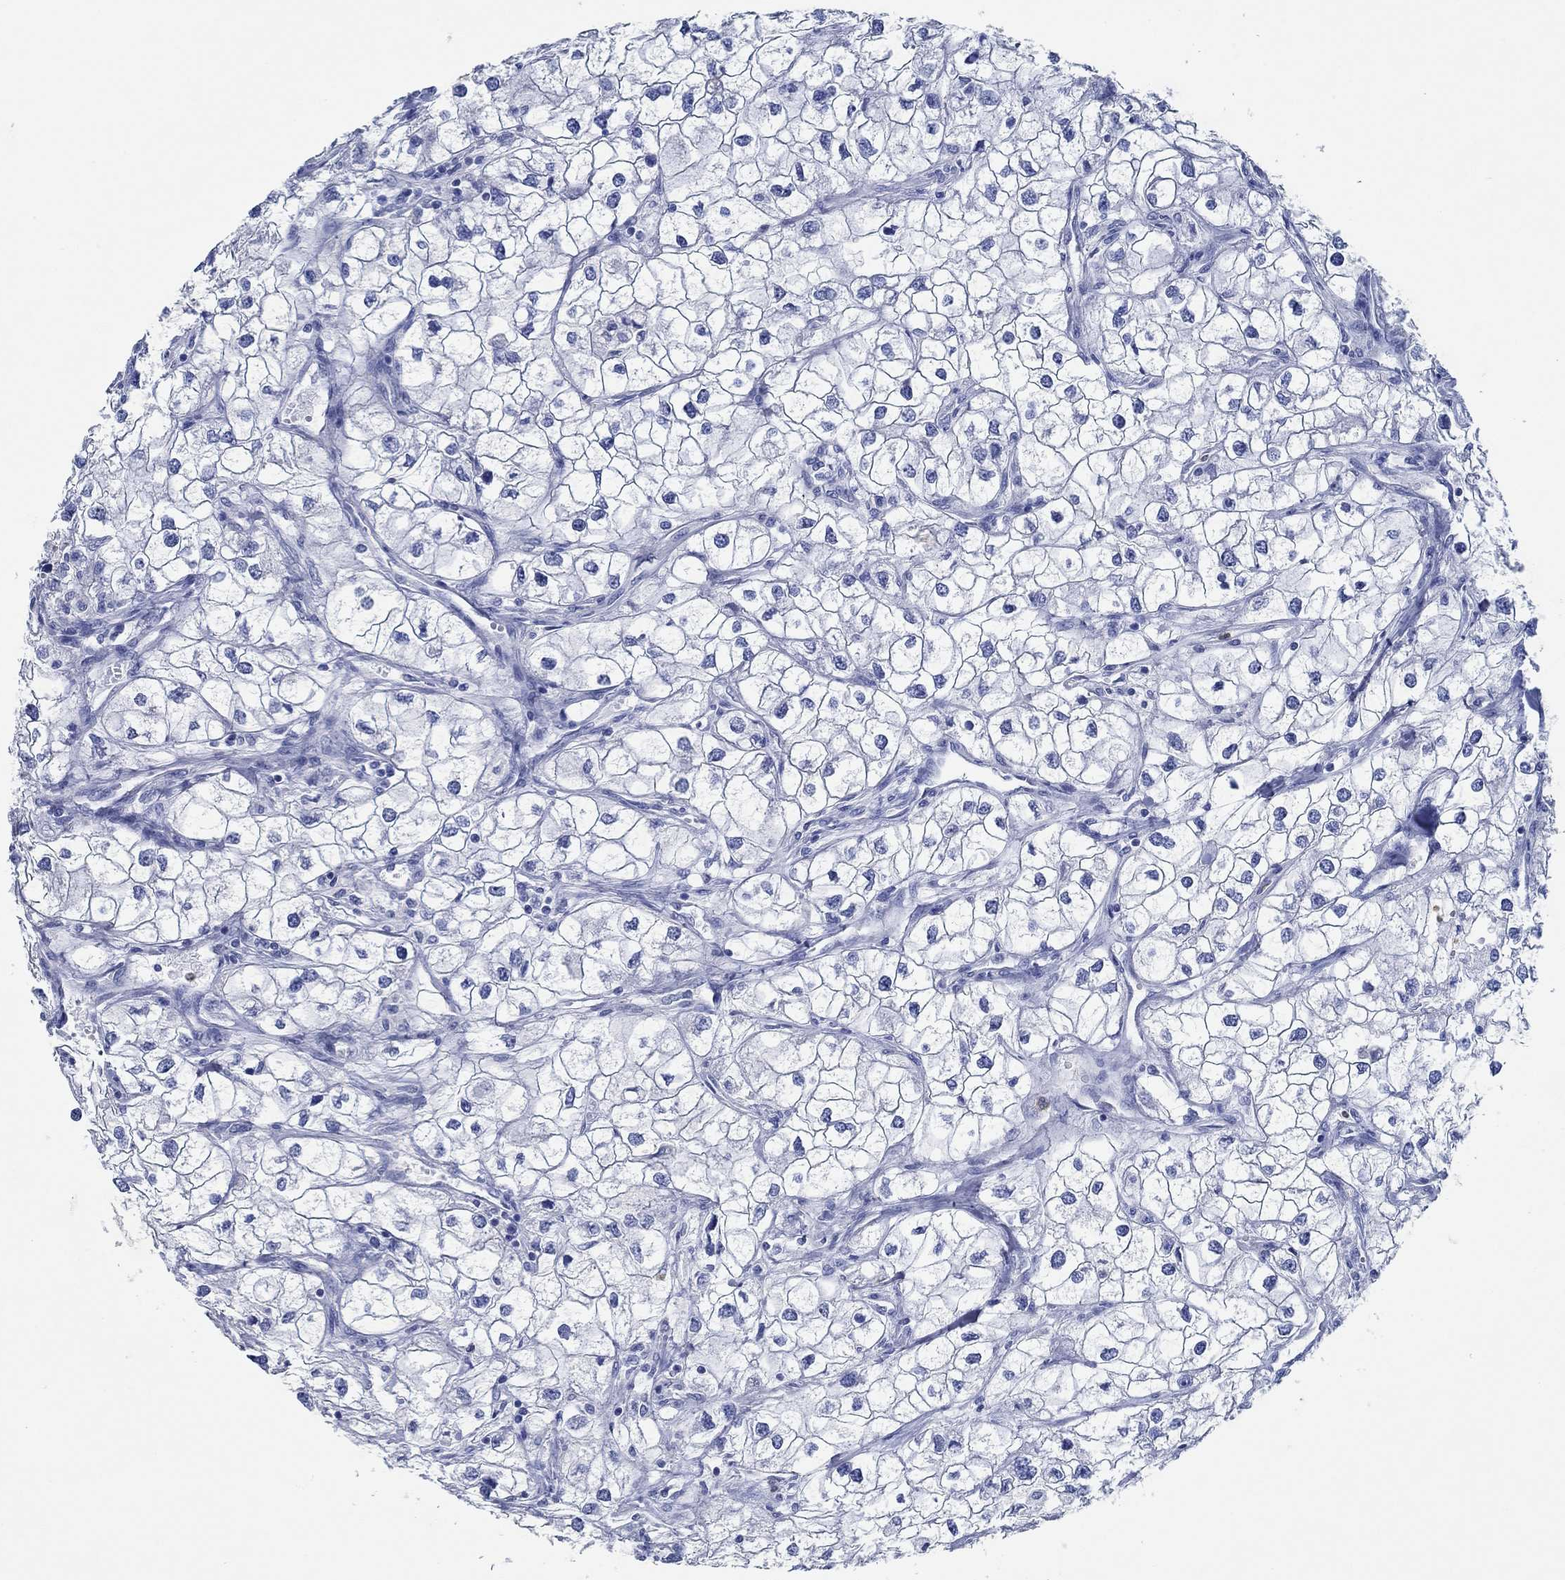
{"staining": {"intensity": "negative", "quantity": "none", "location": "none"}, "tissue": "renal cancer", "cell_type": "Tumor cells", "image_type": "cancer", "snomed": [{"axis": "morphology", "description": "Adenocarcinoma, NOS"}, {"axis": "topography", "description": "Kidney"}], "caption": "Immunohistochemical staining of human renal cancer (adenocarcinoma) shows no significant positivity in tumor cells.", "gene": "ZNF671", "patient": {"sex": "male", "age": 59}}